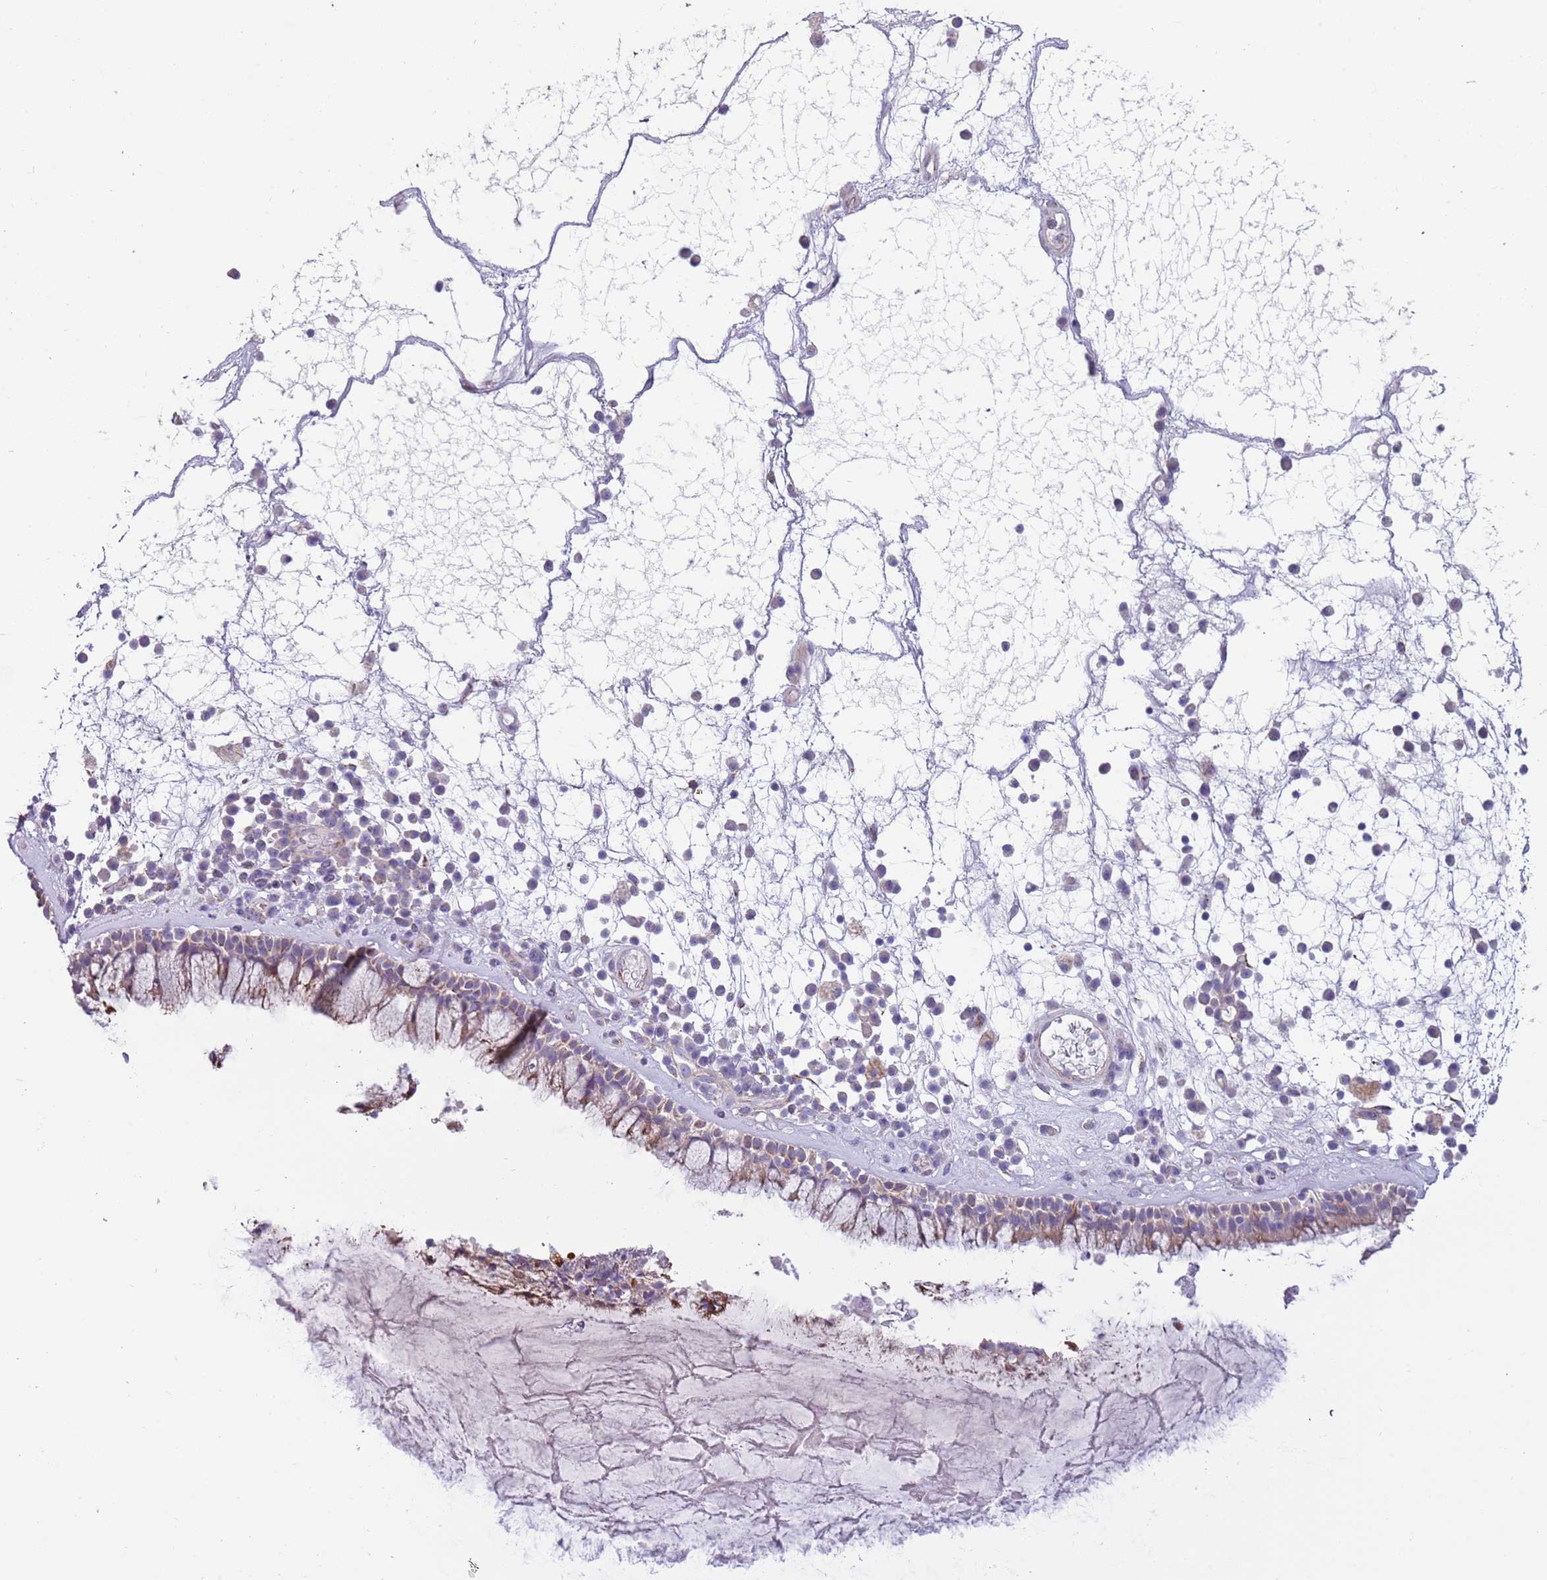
{"staining": {"intensity": "weak", "quantity": "25%-75%", "location": "cytoplasmic/membranous"}, "tissue": "nasopharynx", "cell_type": "Respiratory epithelial cells", "image_type": "normal", "snomed": [{"axis": "morphology", "description": "Normal tissue, NOS"}, {"axis": "morphology", "description": "Inflammation, NOS"}, {"axis": "topography", "description": "Nasopharynx"}], "caption": "A brown stain shows weak cytoplasmic/membranous staining of a protein in respiratory epithelial cells of normal human nasopharynx. (Stains: DAB in brown, nuclei in blue, Microscopy: brightfield microscopy at high magnification).", "gene": "RNF222", "patient": {"sex": "male", "age": 70}}